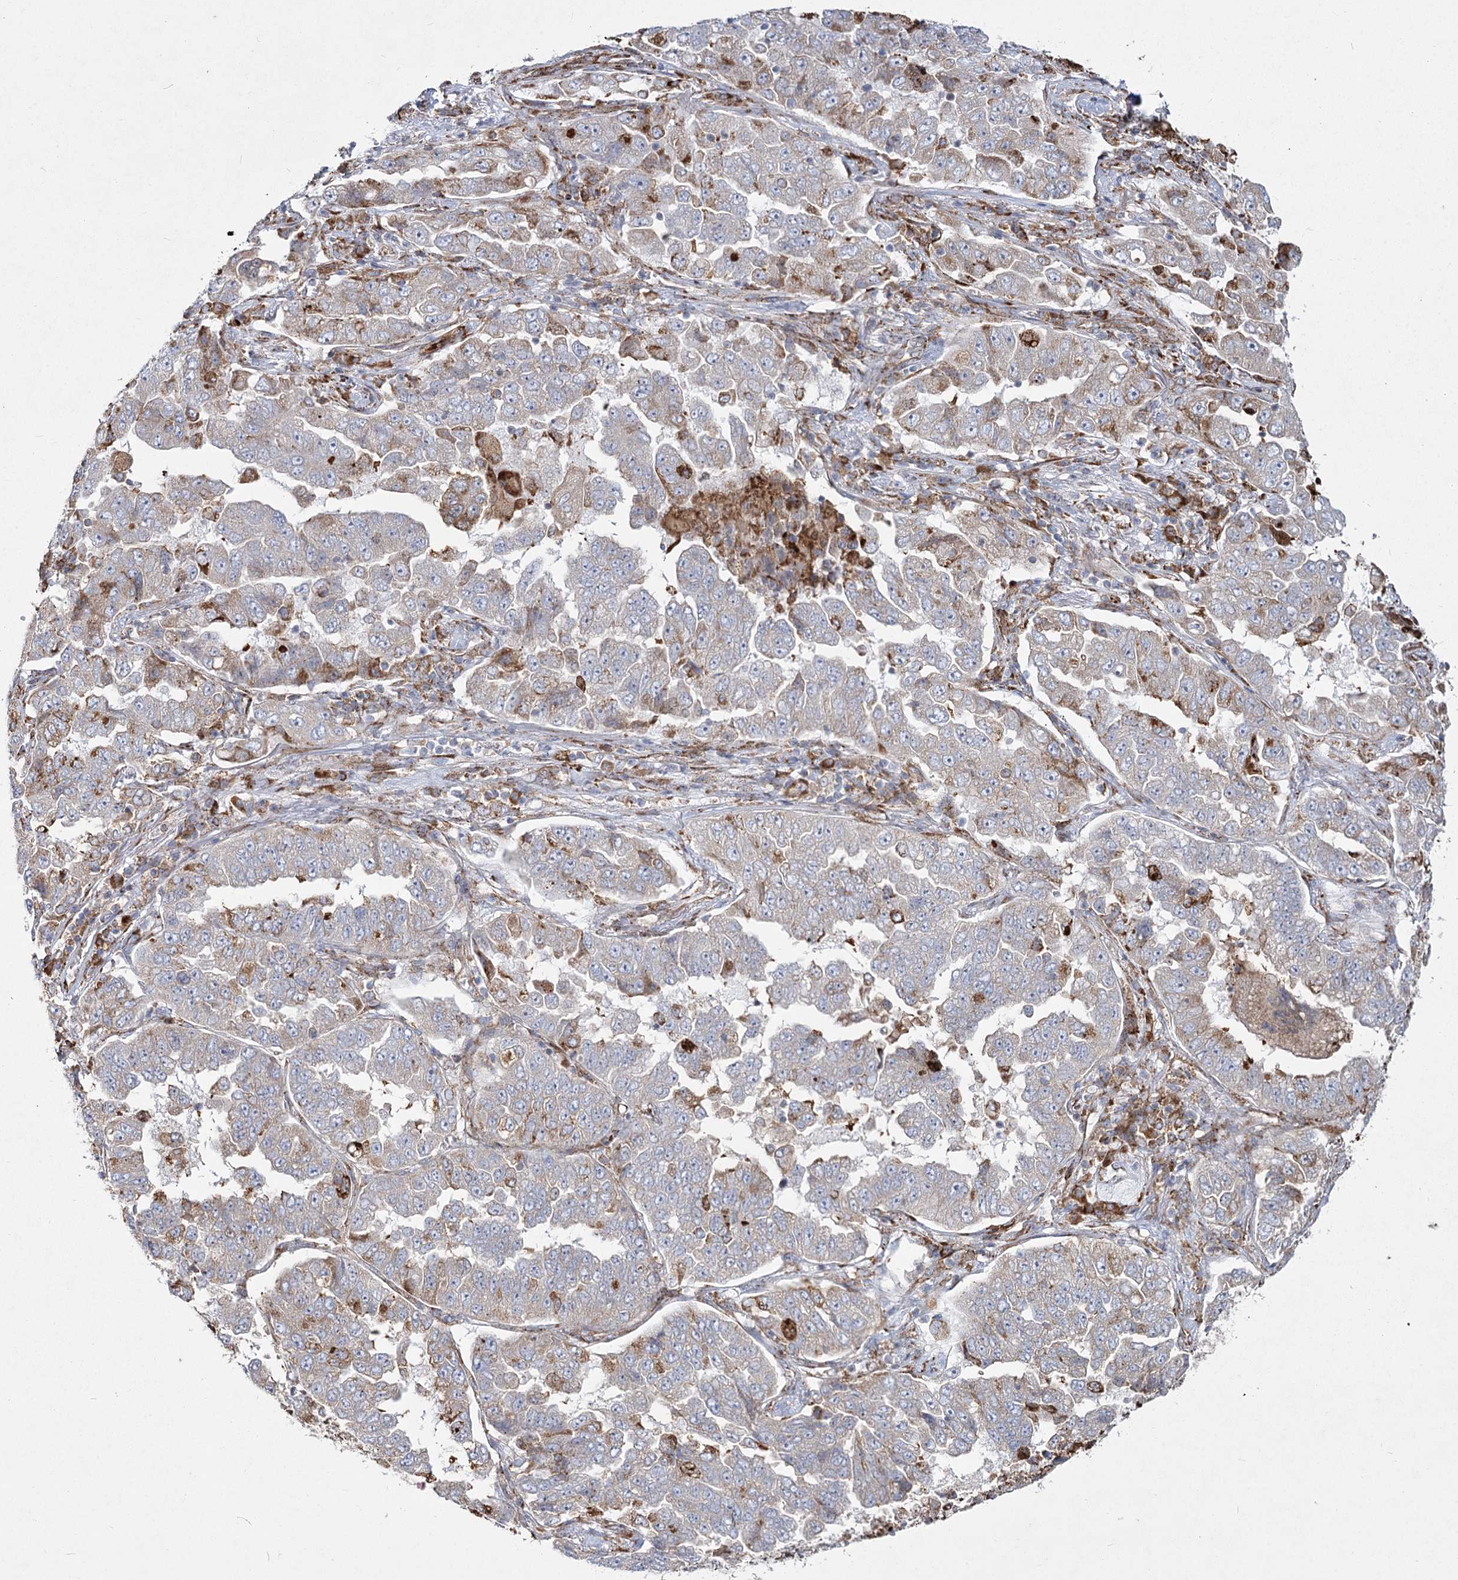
{"staining": {"intensity": "moderate", "quantity": "<25%", "location": "cytoplasmic/membranous"}, "tissue": "lung cancer", "cell_type": "Tumor cells", "image_type": "cancer", "snomed": [{"axis": "morphology", "description": "Adenocarcinoma, NOS"}, {"axis": "topography", "description": "Lung"}], "caption": "The micrograph shows immunohistochemical staining of lung adenocarcinoma. There is moderate cytoplasmic/membranous positivity is appreciated in approximately <25% of tumor cells.", "gene": "NHLRC2", "patient": {"sex": "female", "age": 51}}